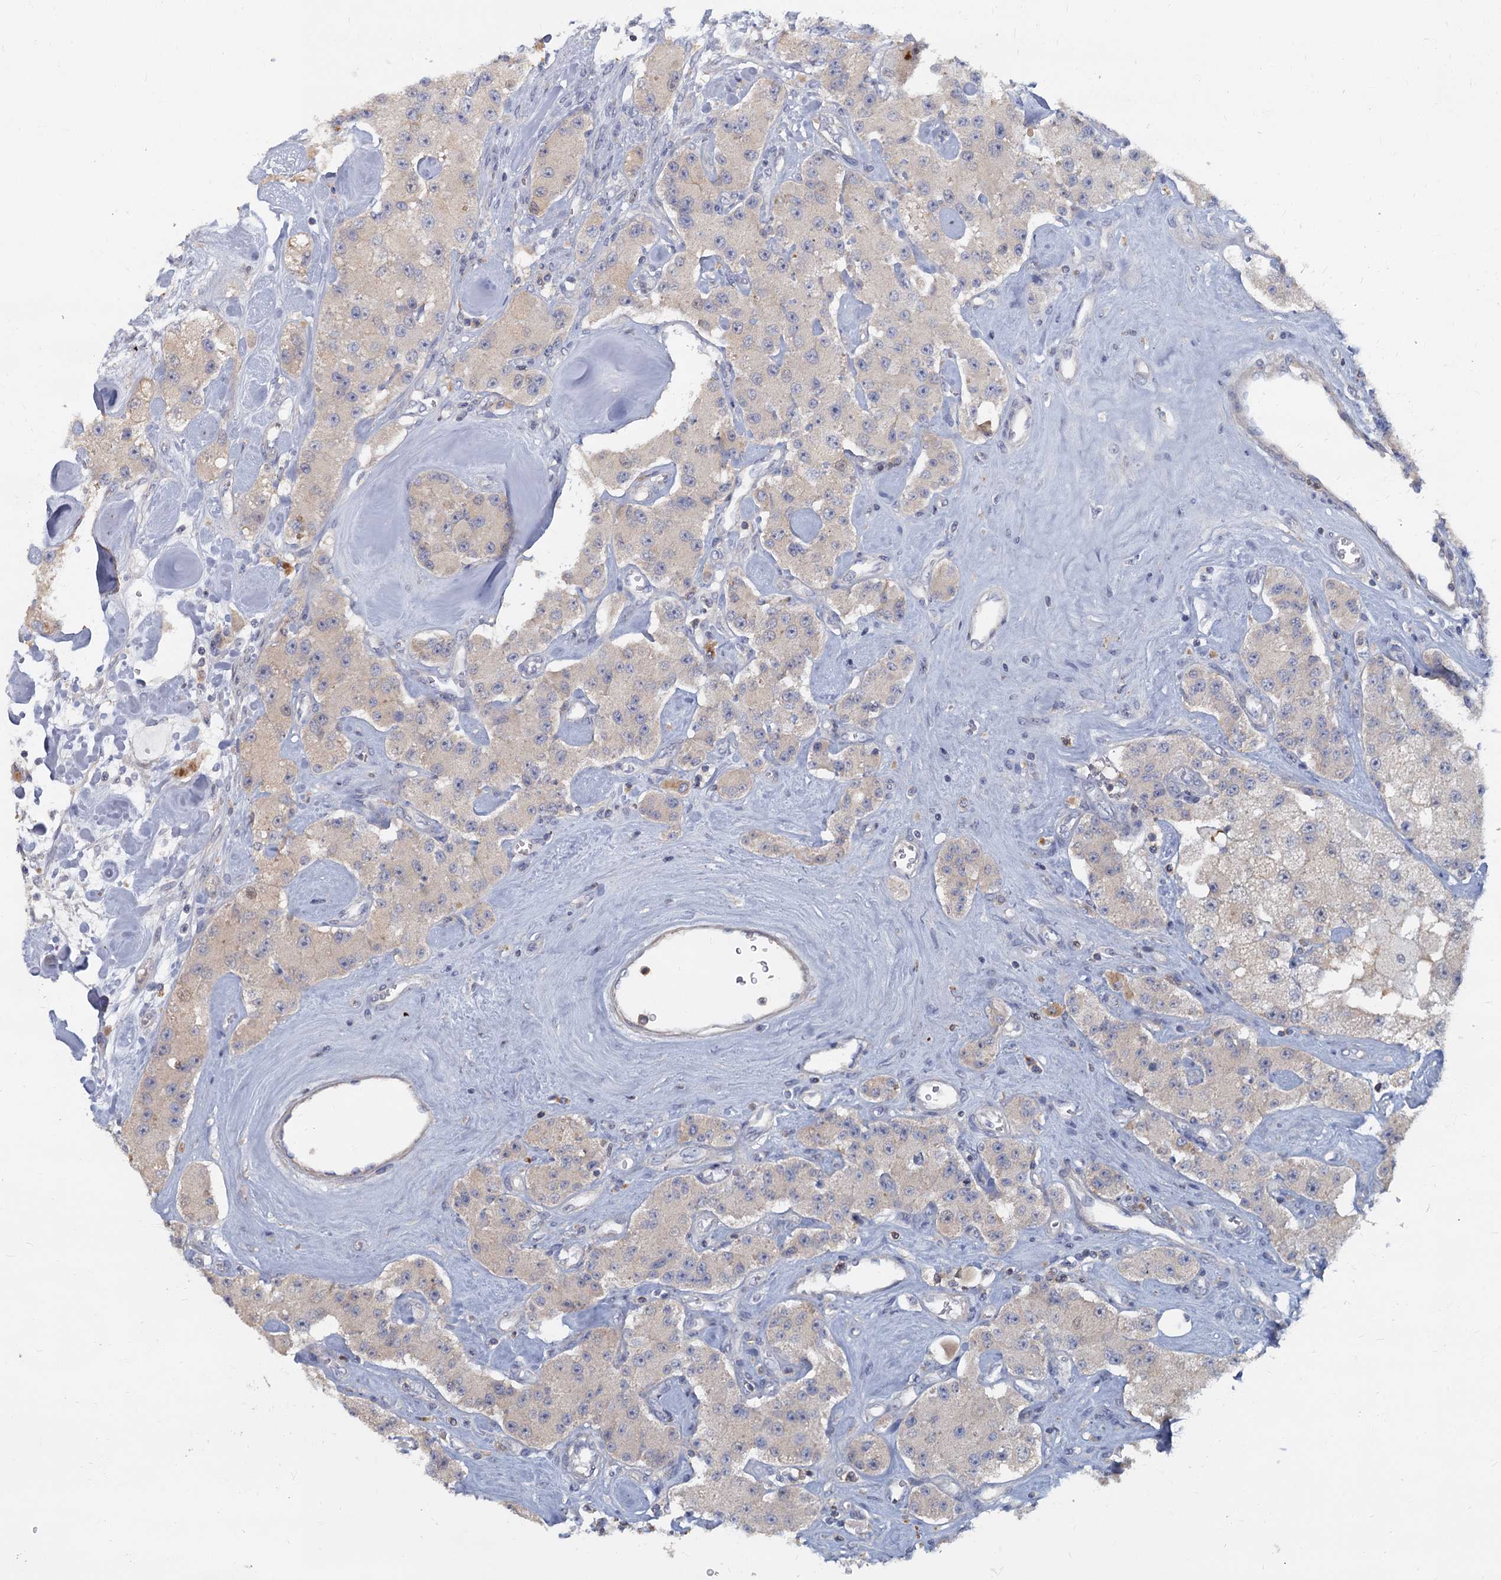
{"staining": {"intensity": "negative", "quantity": "none", "location": "none"}, "tissue": "carcinoid", "cell_type": "Tumor cells", "image_type": "cancer", "snomed": [{"axis": "morphology", "description": "Carcinoid, malignant, NOS"}, {"axis": "topography", "description": "Pancreas"}], "caption": "There is no significant expression in tumor cells of carcinoid.", "gene": "ACSM3", "patient": {"sex": "male", "age": 41}}